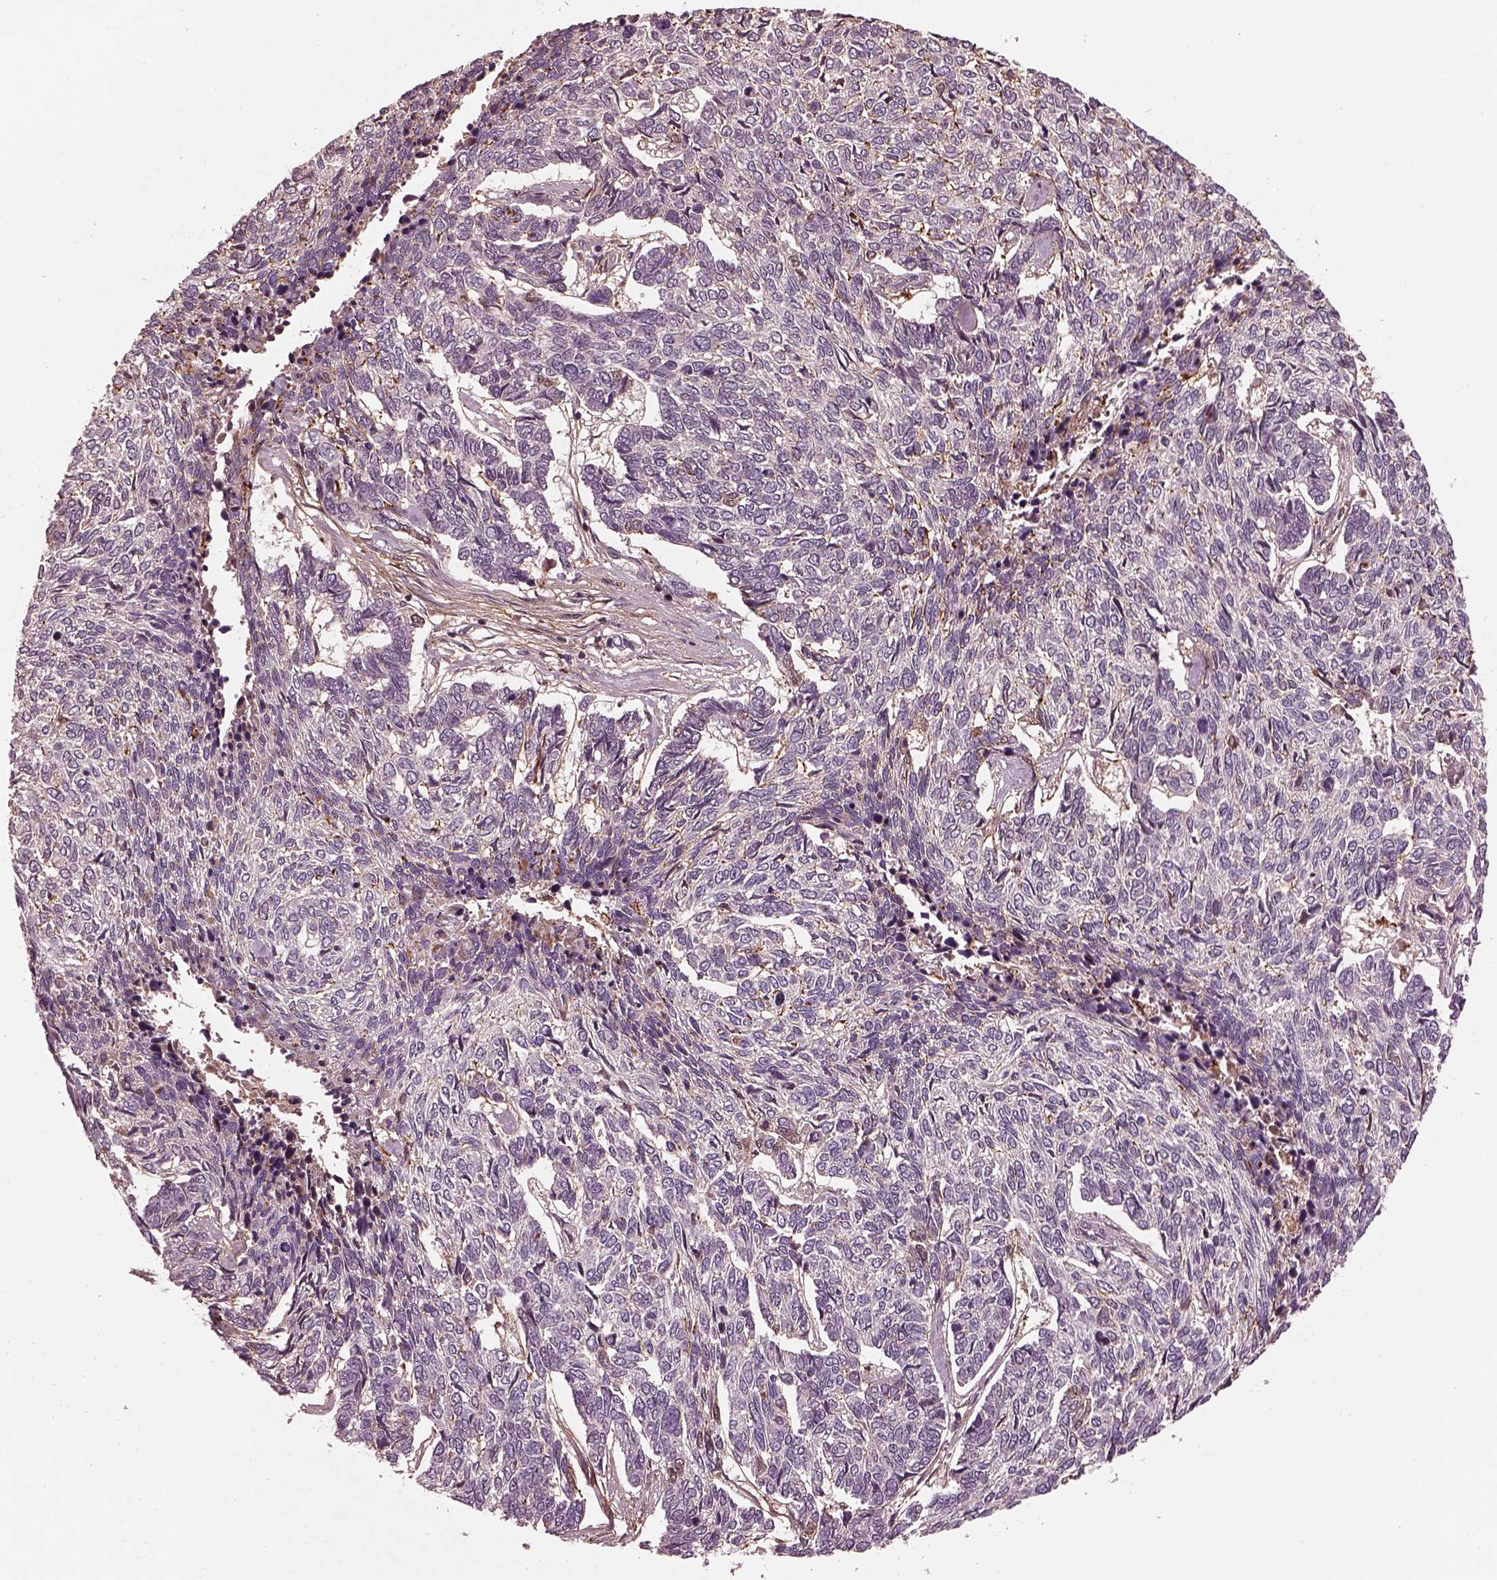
{"staining": {"intensity": "negative", "quantity": "none", "location": "none"}, "tissue": "skin cancer", "cell_type": "Tumor cells", "image_type": "cancer", "snomed": [{"axis": "morphology", "description": "Basal cell carcinoma"}, {"axis": "topography", "description": "Skin"}], "caption": "Tumor cells are negative for protein expression in human basal cell carcinoma (skin). (DAB immunohistochemistry with hematoxylin counter stain).", "gene": "EFEMP1", "patient": {"sex": "female", "age": 65}}